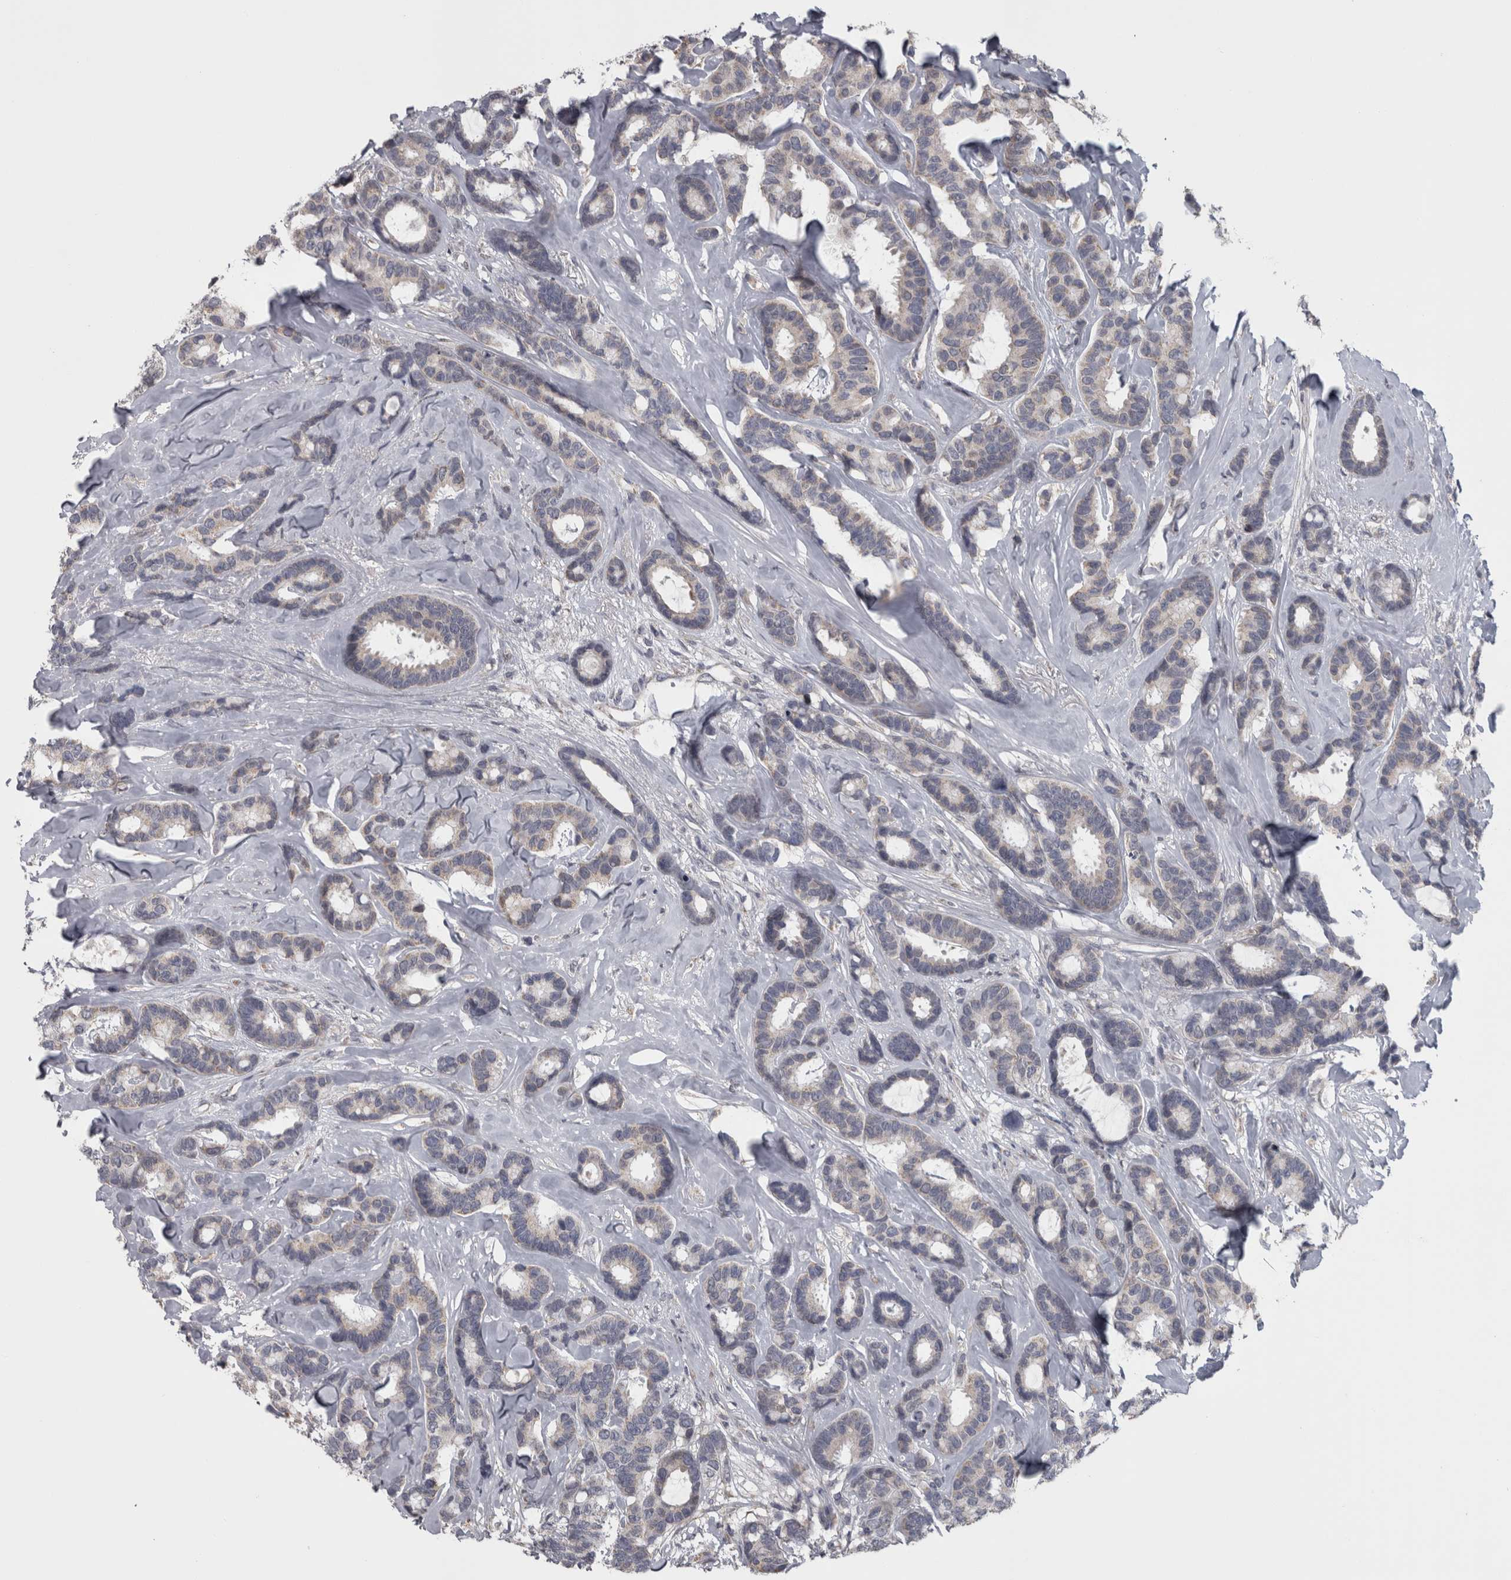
{"staining": {"intensity": "negative", "quantity": "none", "location": "none"}, "tissue": "breast cancer", "cell_type": "Tumor cells", "image_type": "cancer", "snomed": [{"axis": "morphology", "description": "Duct carcinoma"}, {"axis": "topography", "description": "Breast"}], "caption": "Immunohistochemical staining of human breast cancer displays no significant positivity in tumor cells.", "gene": "DBT", "patient": {"sex": "female", "age": 87}}